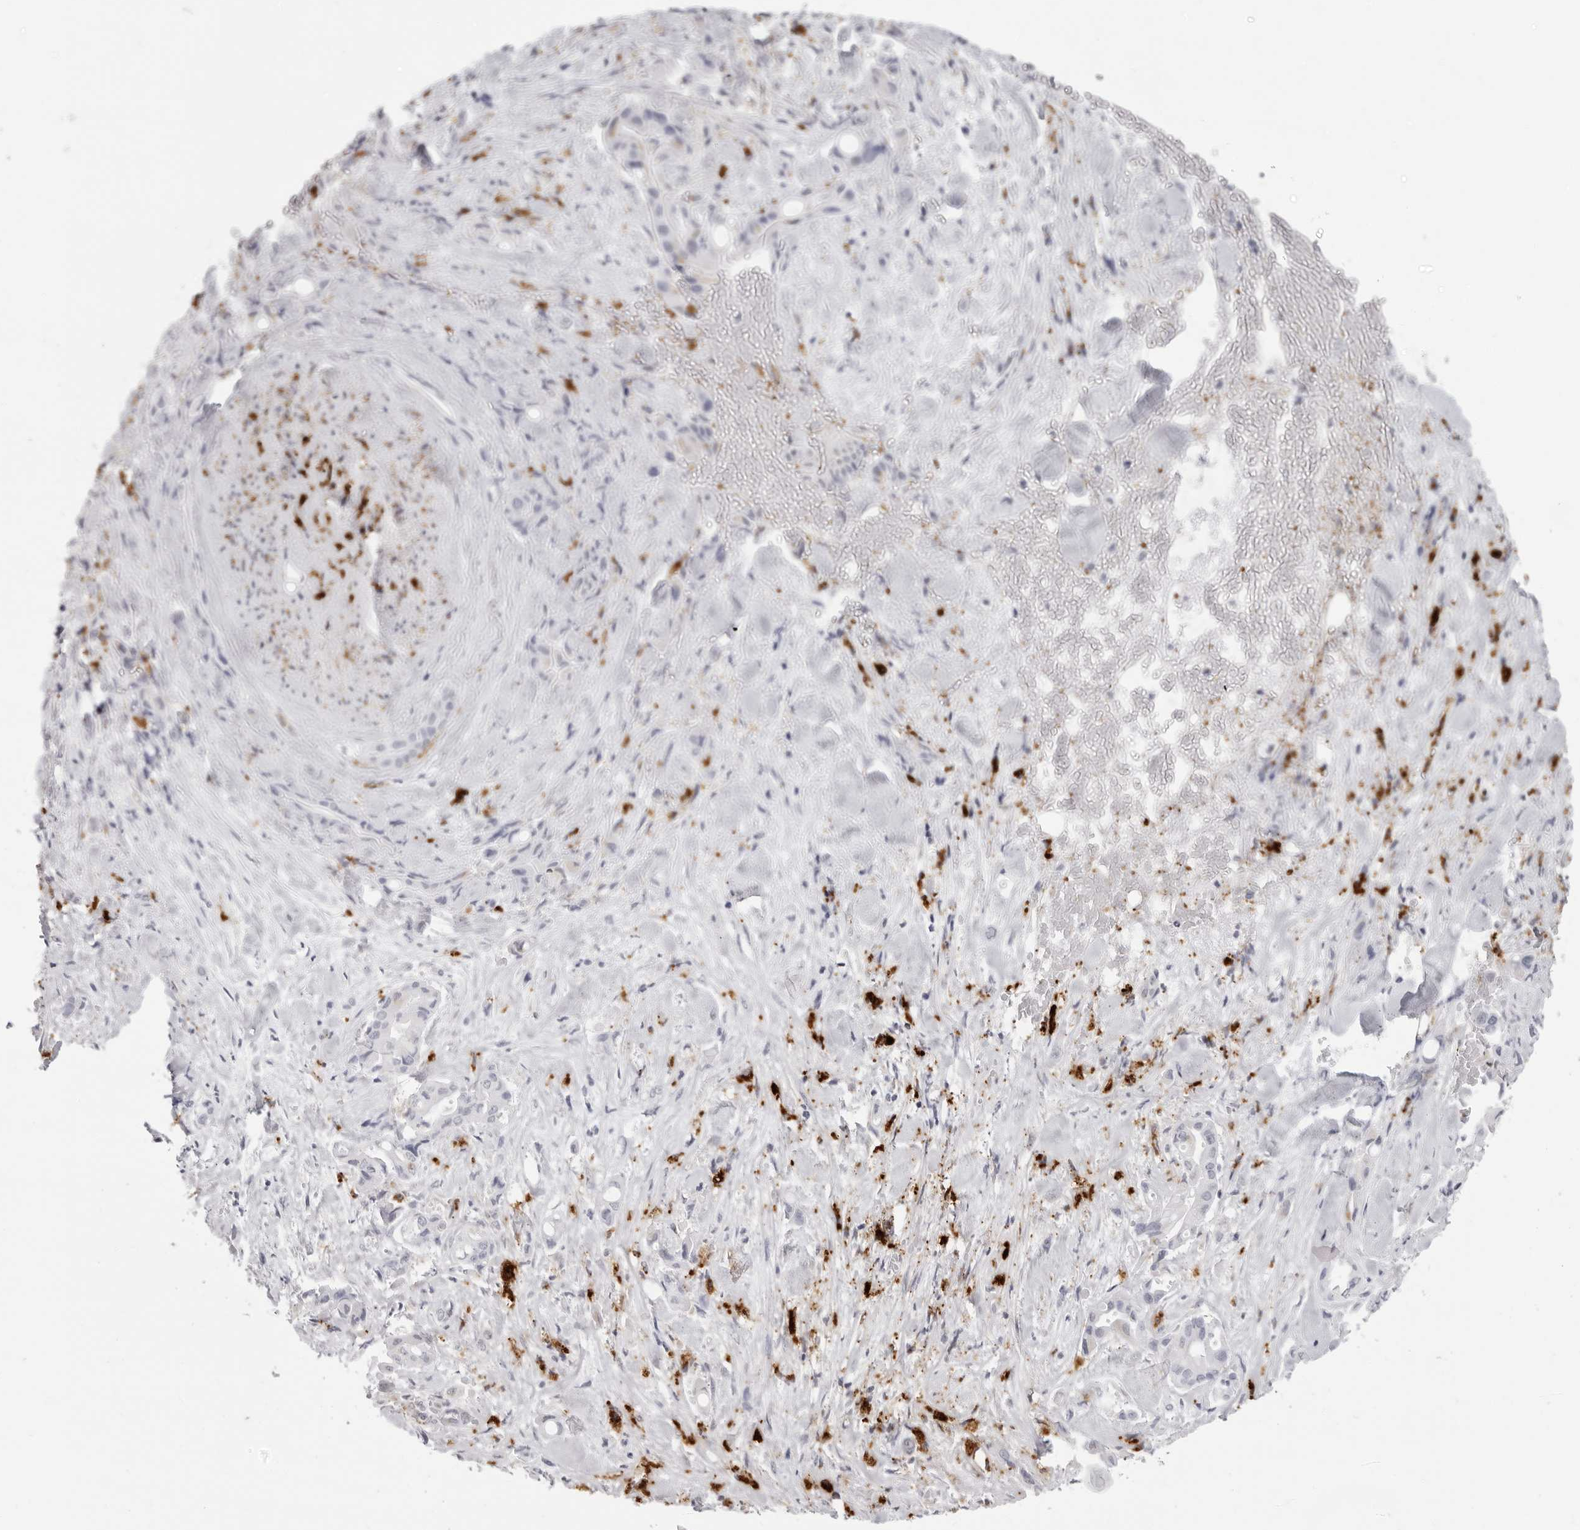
{"staining": {"intensity": "negative", "quantity": "none", "location": "none"}, "tissue": "liver cancer", "cell_type": "Tumor cells", "image_type": "cancer", "snomed": [{"axis": "morphology", "description": "Cholangiocarcinoma"}, {"axis": "topography", "description": "Liver"}], "caption": "Tumor cells are negative for protein expression in human cholangiocarcinoma (liver).", "gene": "IL25", "patient": {"sex": "female", "age": 68}}